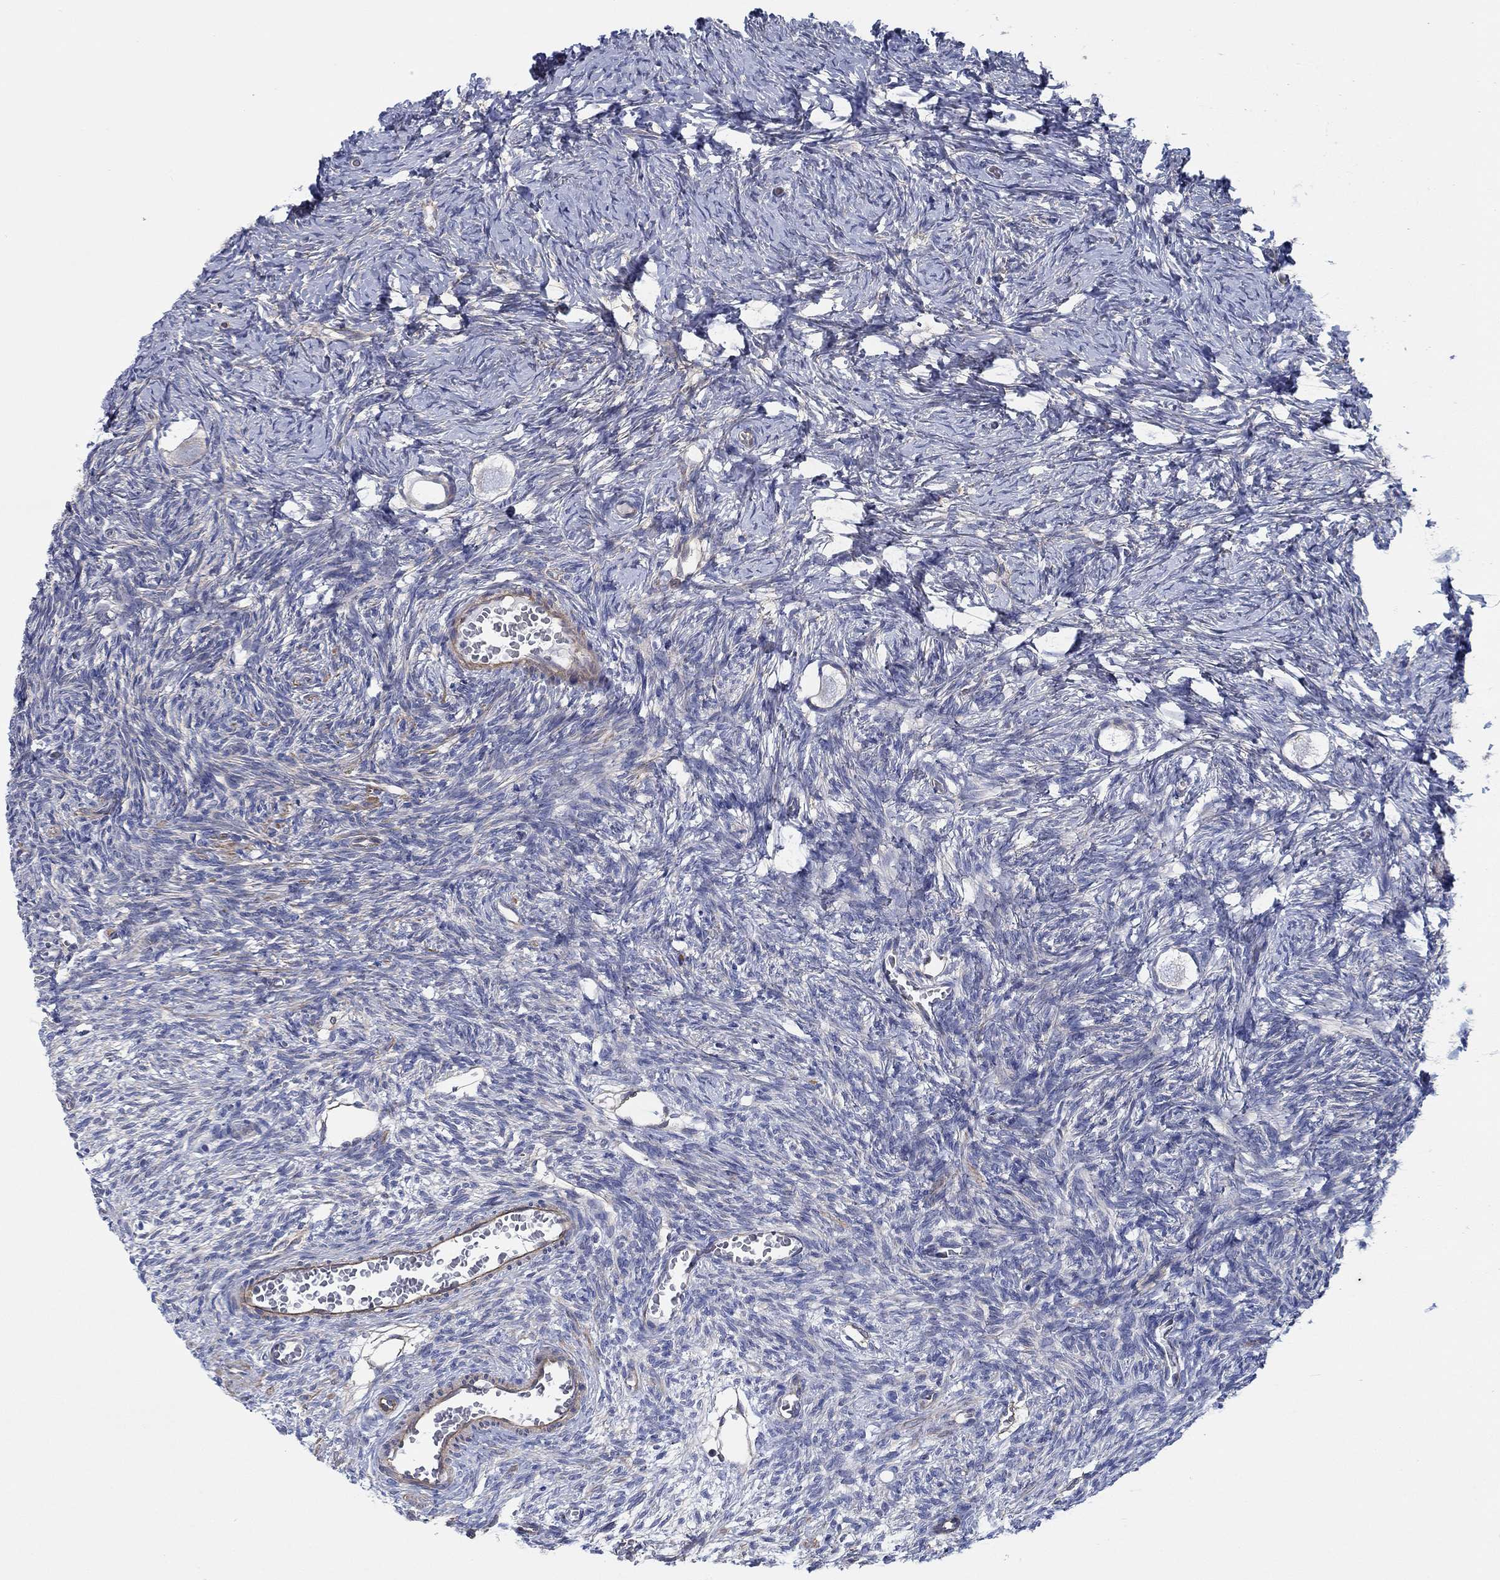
{"staining": {"intensity": "moderate", "quantity": "<25%", "location": "cytoplasmic/membranous"}, "tissue": "ovary", "cell_type": "Follicle cells", "image_type": "normal", "snomed": [{"axis": "morphology", "description": "Normal tissue, NOS"}, {"axis": "topography", "description": "Ovary"}], "caption": "Protein expression analysis of benign human ovary reveals moderate cytoplasmic/membranous expression in approximately <25% of follicle cells.", "gene": "FMN1", "patient": {"sex": "female", "age": 27}}